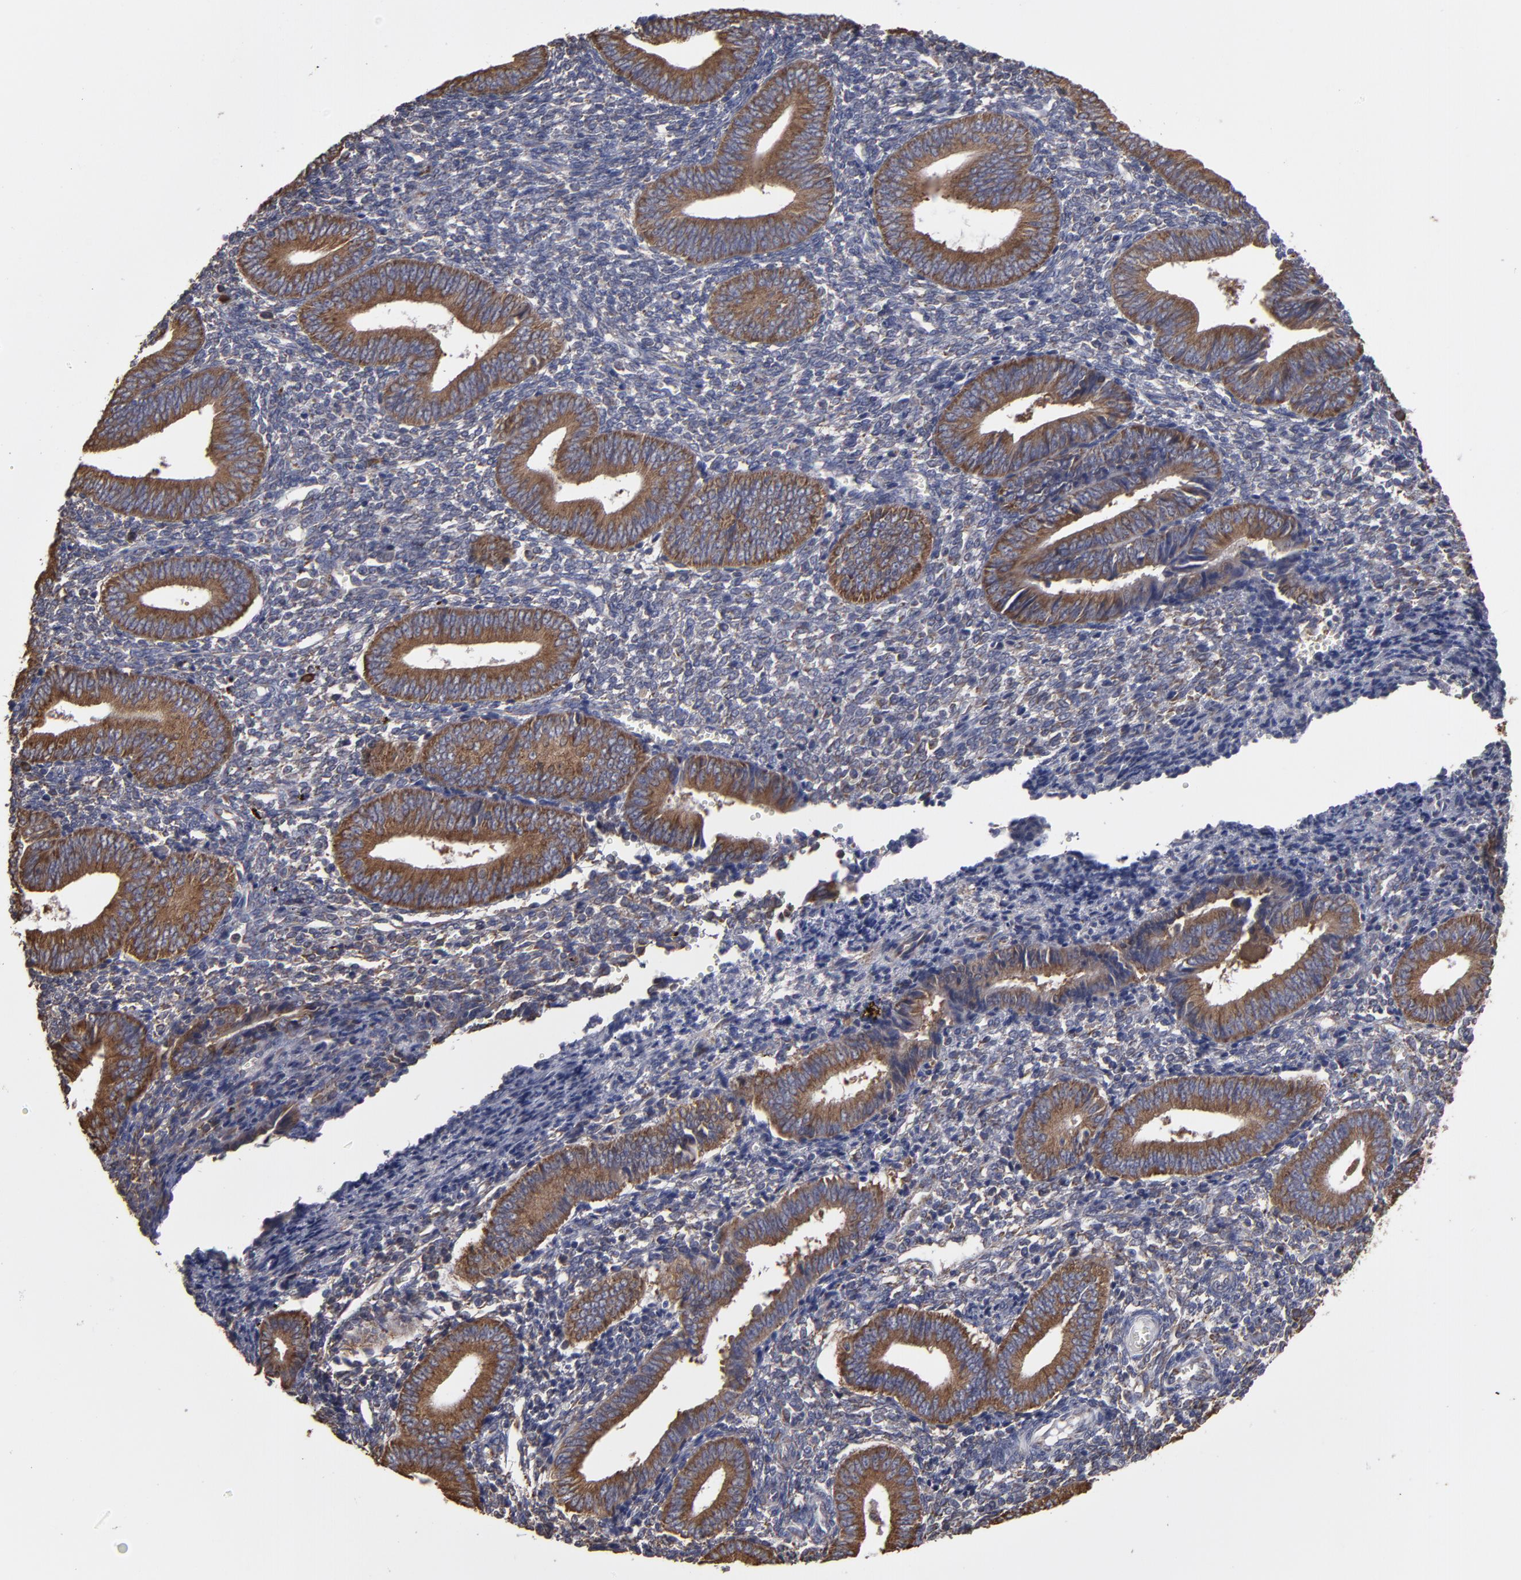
{"staining": {"intensity": "weak", "quantity": "25%-75%", "location": "cytoplasmic/membranous"}, "tissue": "endometrium", "cell_type": "Cells in endometrial stroma", "image_type": "normal", "snomed": [{"axis": "morphology", "description": "Normal tissue, NOS"}, {"axis": "topography", "description": "Uterus"}, {"axis": "topography", "description": "Endometrium"}], "caption": "Immunohistochemical staining of unremarkable endometrium displays weak cytoplasmic/membranous protein staining in approximately 25%-75% of cells in endometrial stroma. The staining is performed using DAB (3,3'-diaminobenzidine) brown chromogen to label protein expression. The nuclei are counter-stained blue using hematoxylin.", "gene": "SND1", "patient": {"sex": "female", "age": 33}}